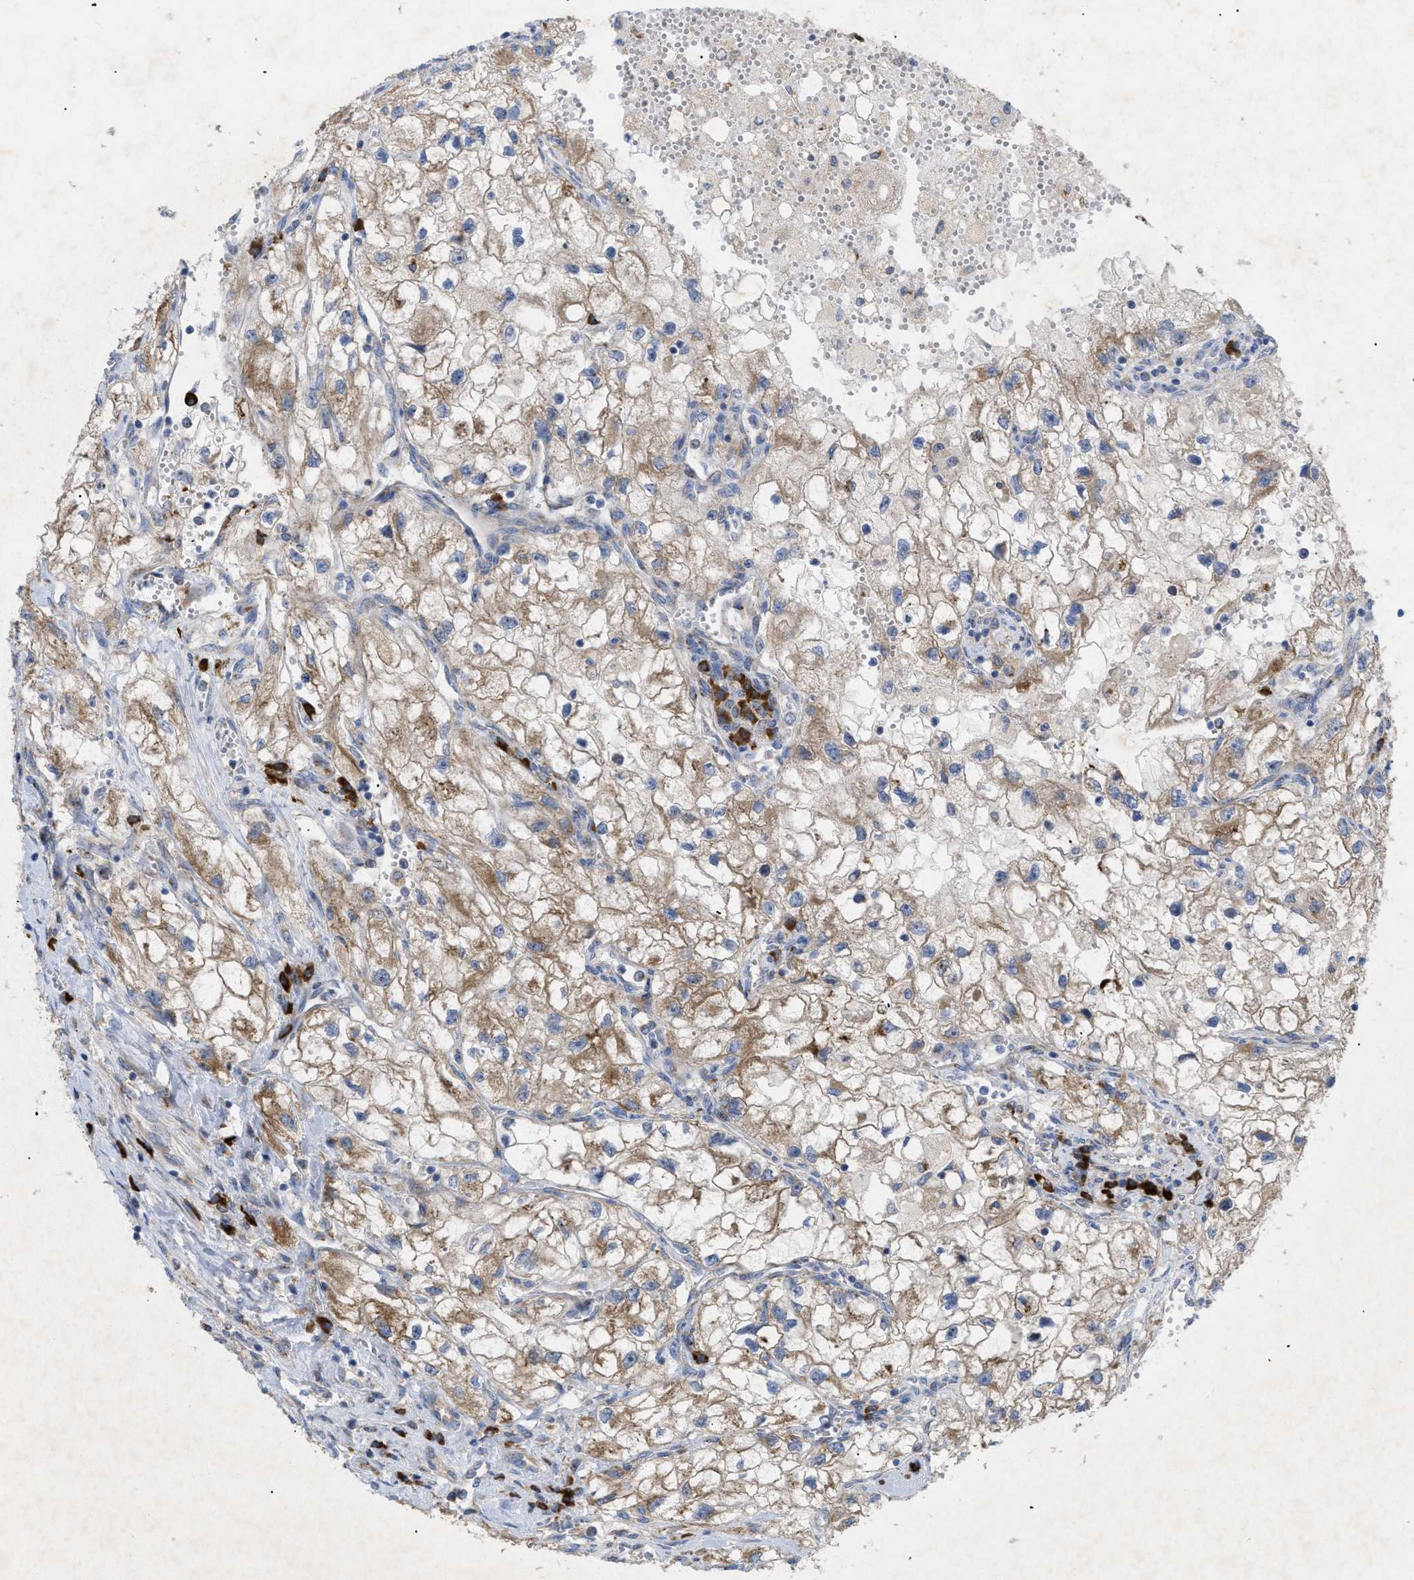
{"staining": {"intensity": "moderate", "quantity": ">75%", "location": "cytoplasmic/membranous"}, "tissue": "renal cancer", "cell_type": "Tumor cells", "image_type": "cancer", "snomed": [{"axis": "morphology", "description": "Adenocarcinoma, NOS"}, {"axis": "topography", "description": "Kidney"}], "caption": "Approximately >75% of tumor cells in human renal adenocarcinoma exhibit moderate cytoplasmic/membranous protein positivity as visualized by brown immunohistochemical staining.", "gene": "SLC50A1", "patient": {"sex": "female", "age": 70}}